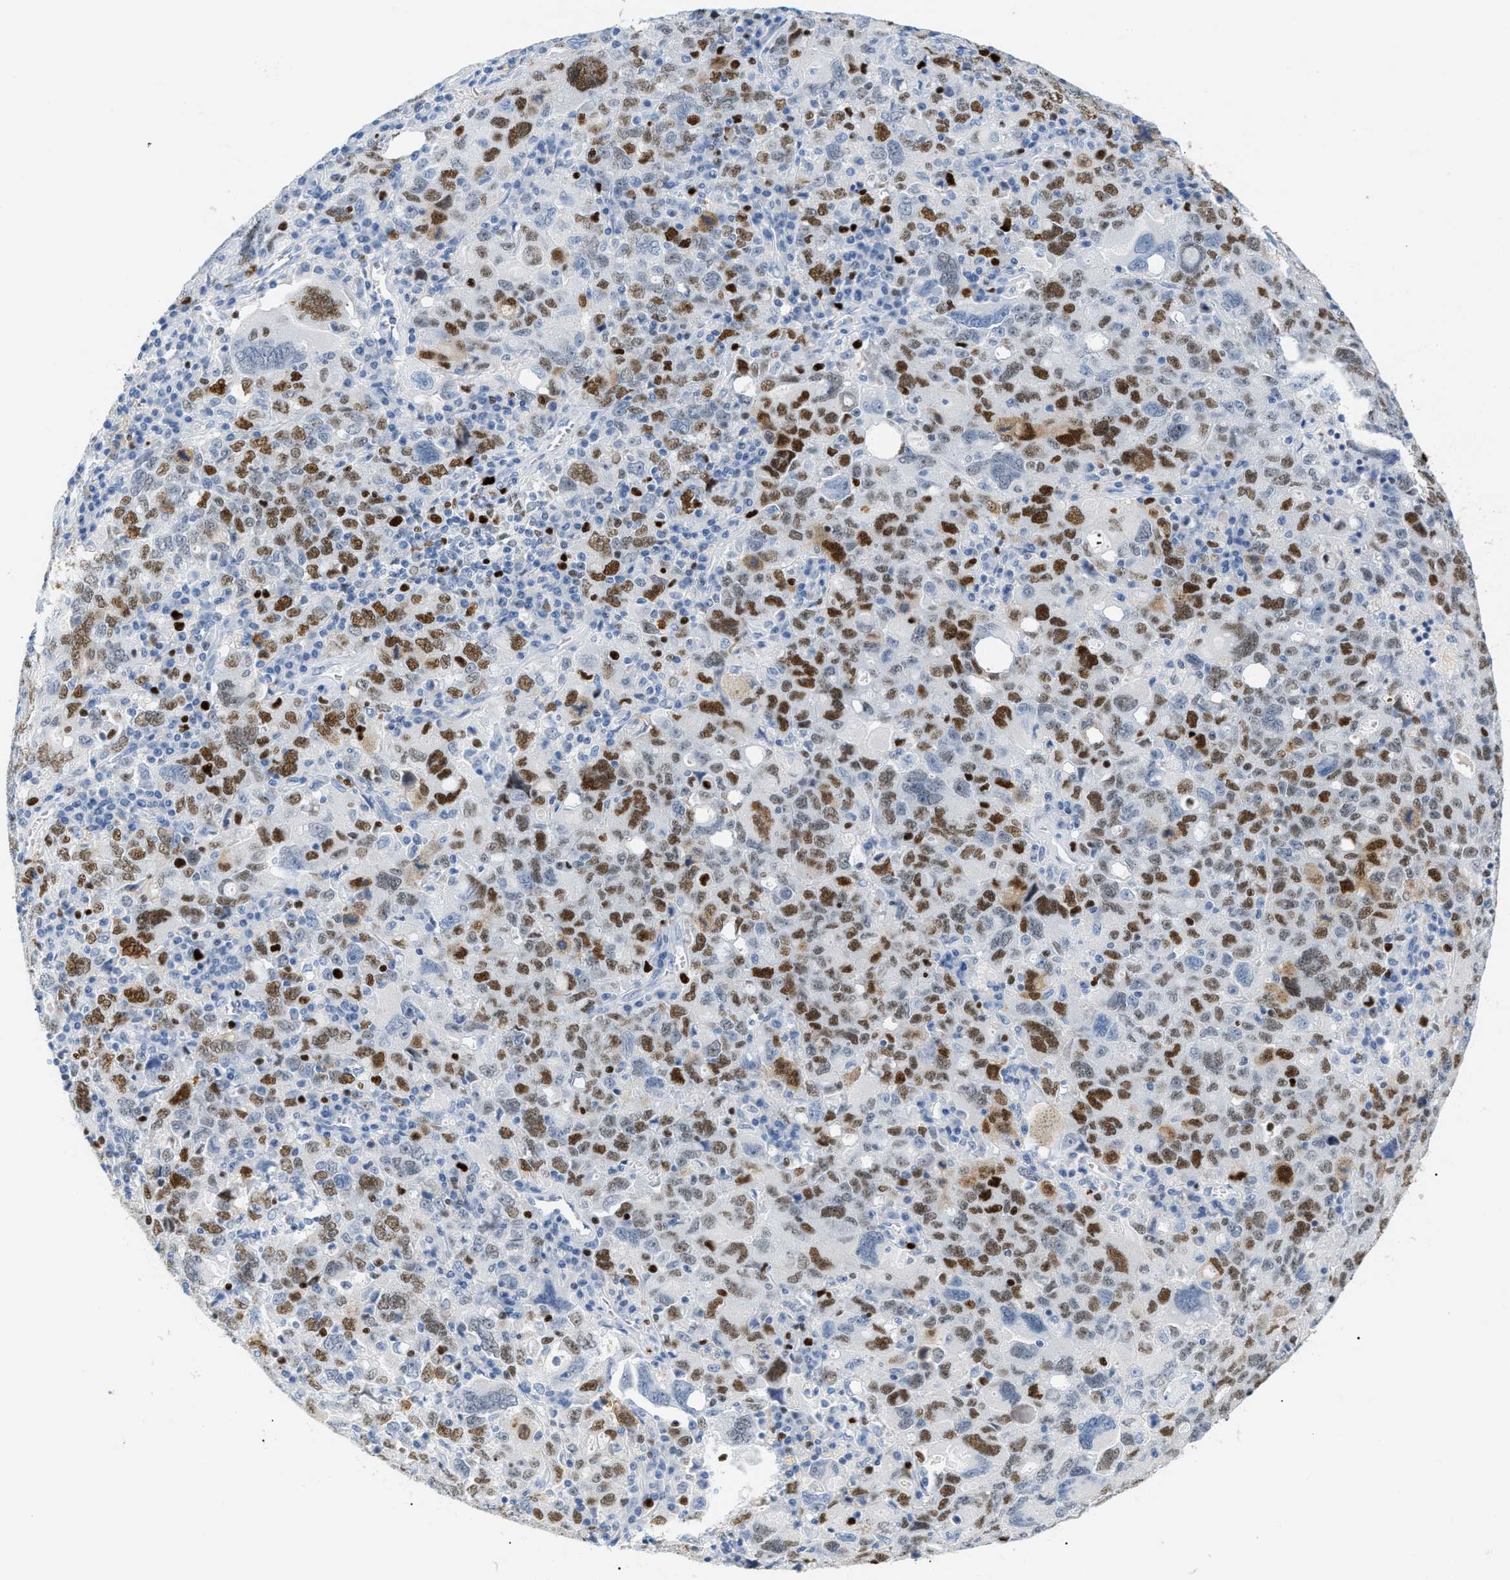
{"staining": {"intensity": "strong", "quantity": ">75%", "location": "cytoplasmic/membranous,nuclear"}, "tissue": "ovarian cancer", "cell_type": "Tumor cells", "image_type": "cancer", "snomed": [{"axis": "morphology", "description": "Carcinoma, endometroid"}, {"axis": "topography", "description": "Ovary"}], "caption": "Immunohistochemistry micrograph of neoplastic tissue: ovarian cancer (endometroid carcinoma) stained using IHC reveals high levels of strong protein expression localized specifically in the cytoplasmic/membranous and nuclear of tumor cells, appearing as a cytoplasmic/membranous and nuclear brown color.", "gene": "MCM7", "patient": {"sex": "female", "age": 62}}